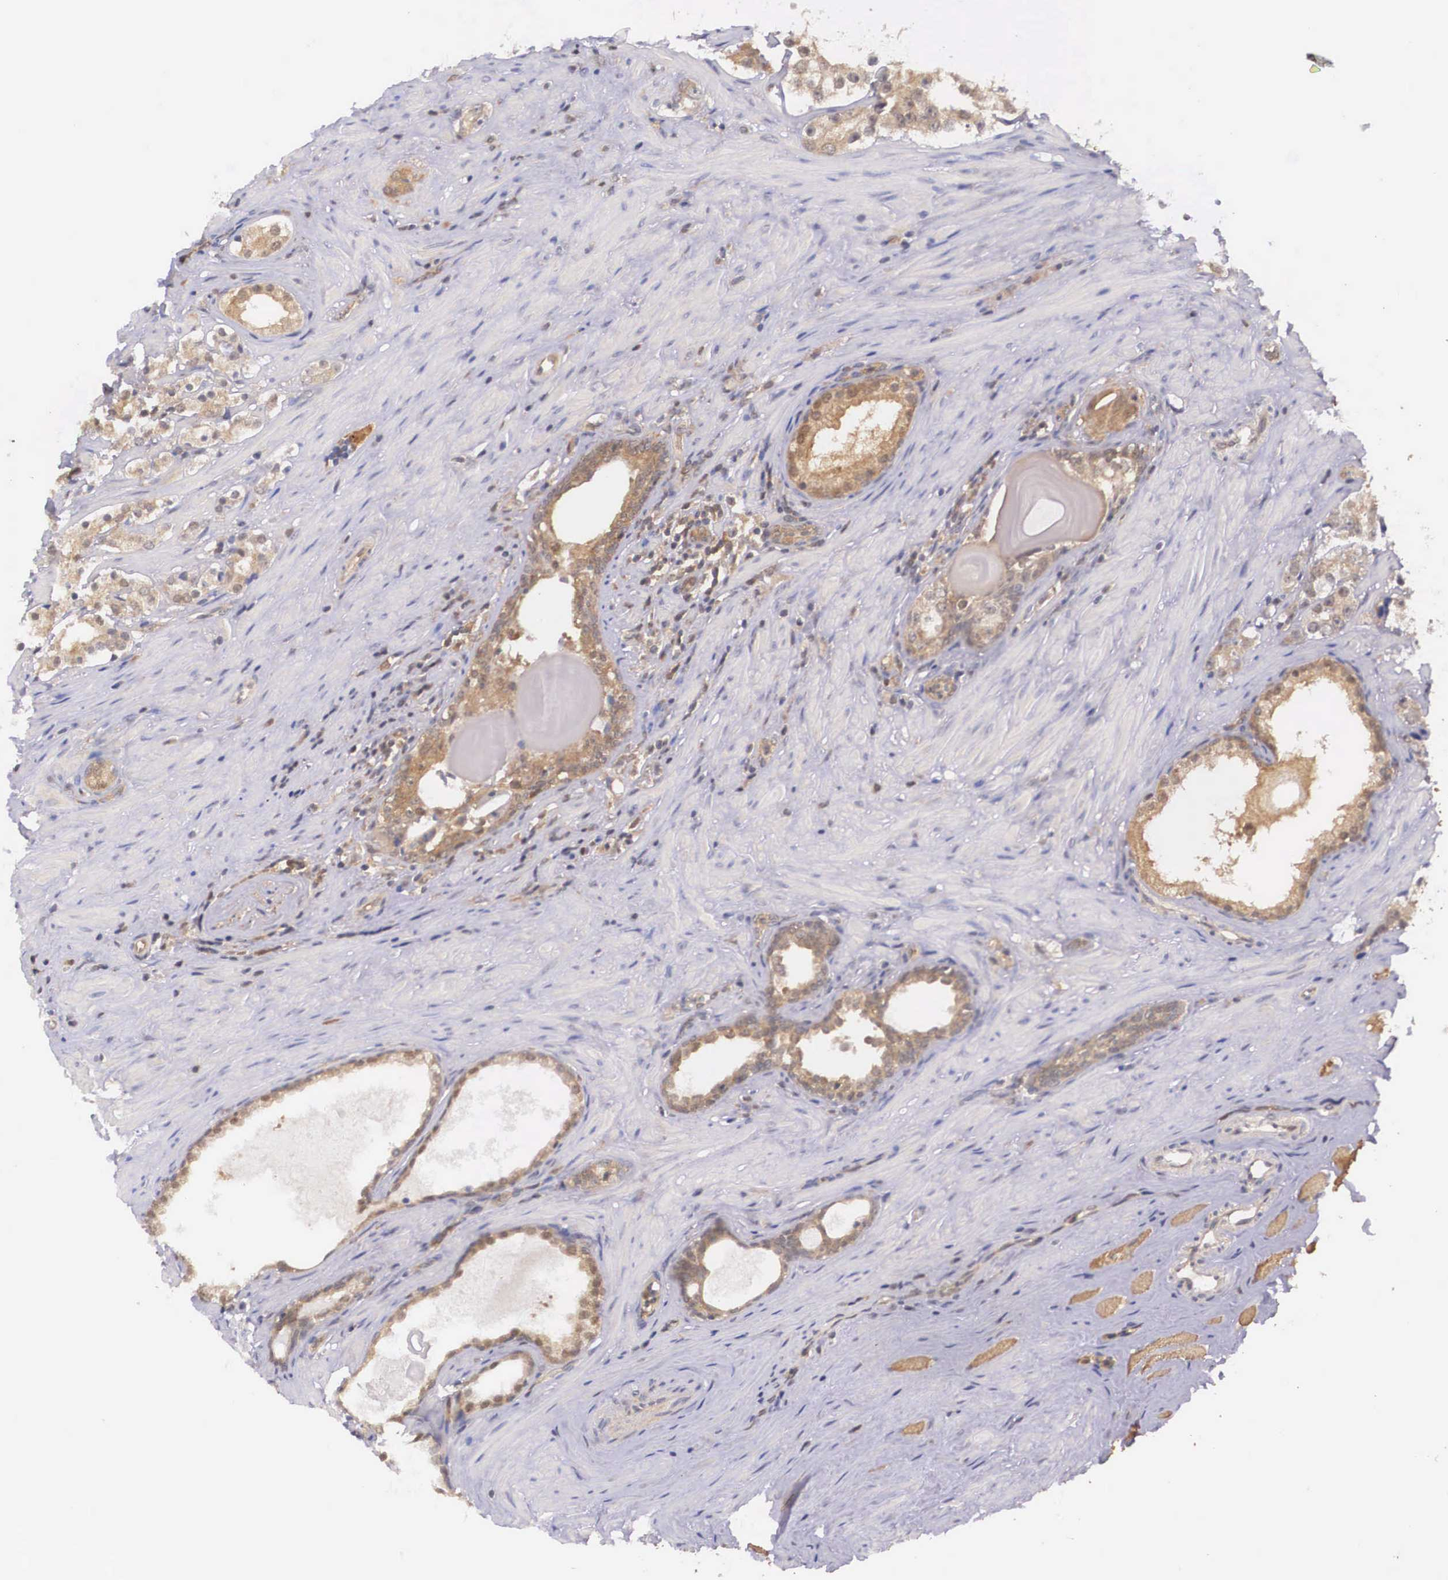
{"staining": {"intensity": "moderate", "quantity": ">75%", "location": "cytoplasmic/membranous"}, "tissue": "prostate cancer", "cell_type": "Tumor cells", "image_type": "cancer", "snomed": [{"axis": "morphology", "description": "Adenocarcinoma, Medium grade"}, {"axis": "topography", "description": "Prostate"}], "caption": "Protein expression analysis of human prostate cancer reveals moderate cytoplasmic/membranous positivity in about >75% of tumor cells.", "gene": "IGBP1", "patient": {"sex": "male", "age": 73}}